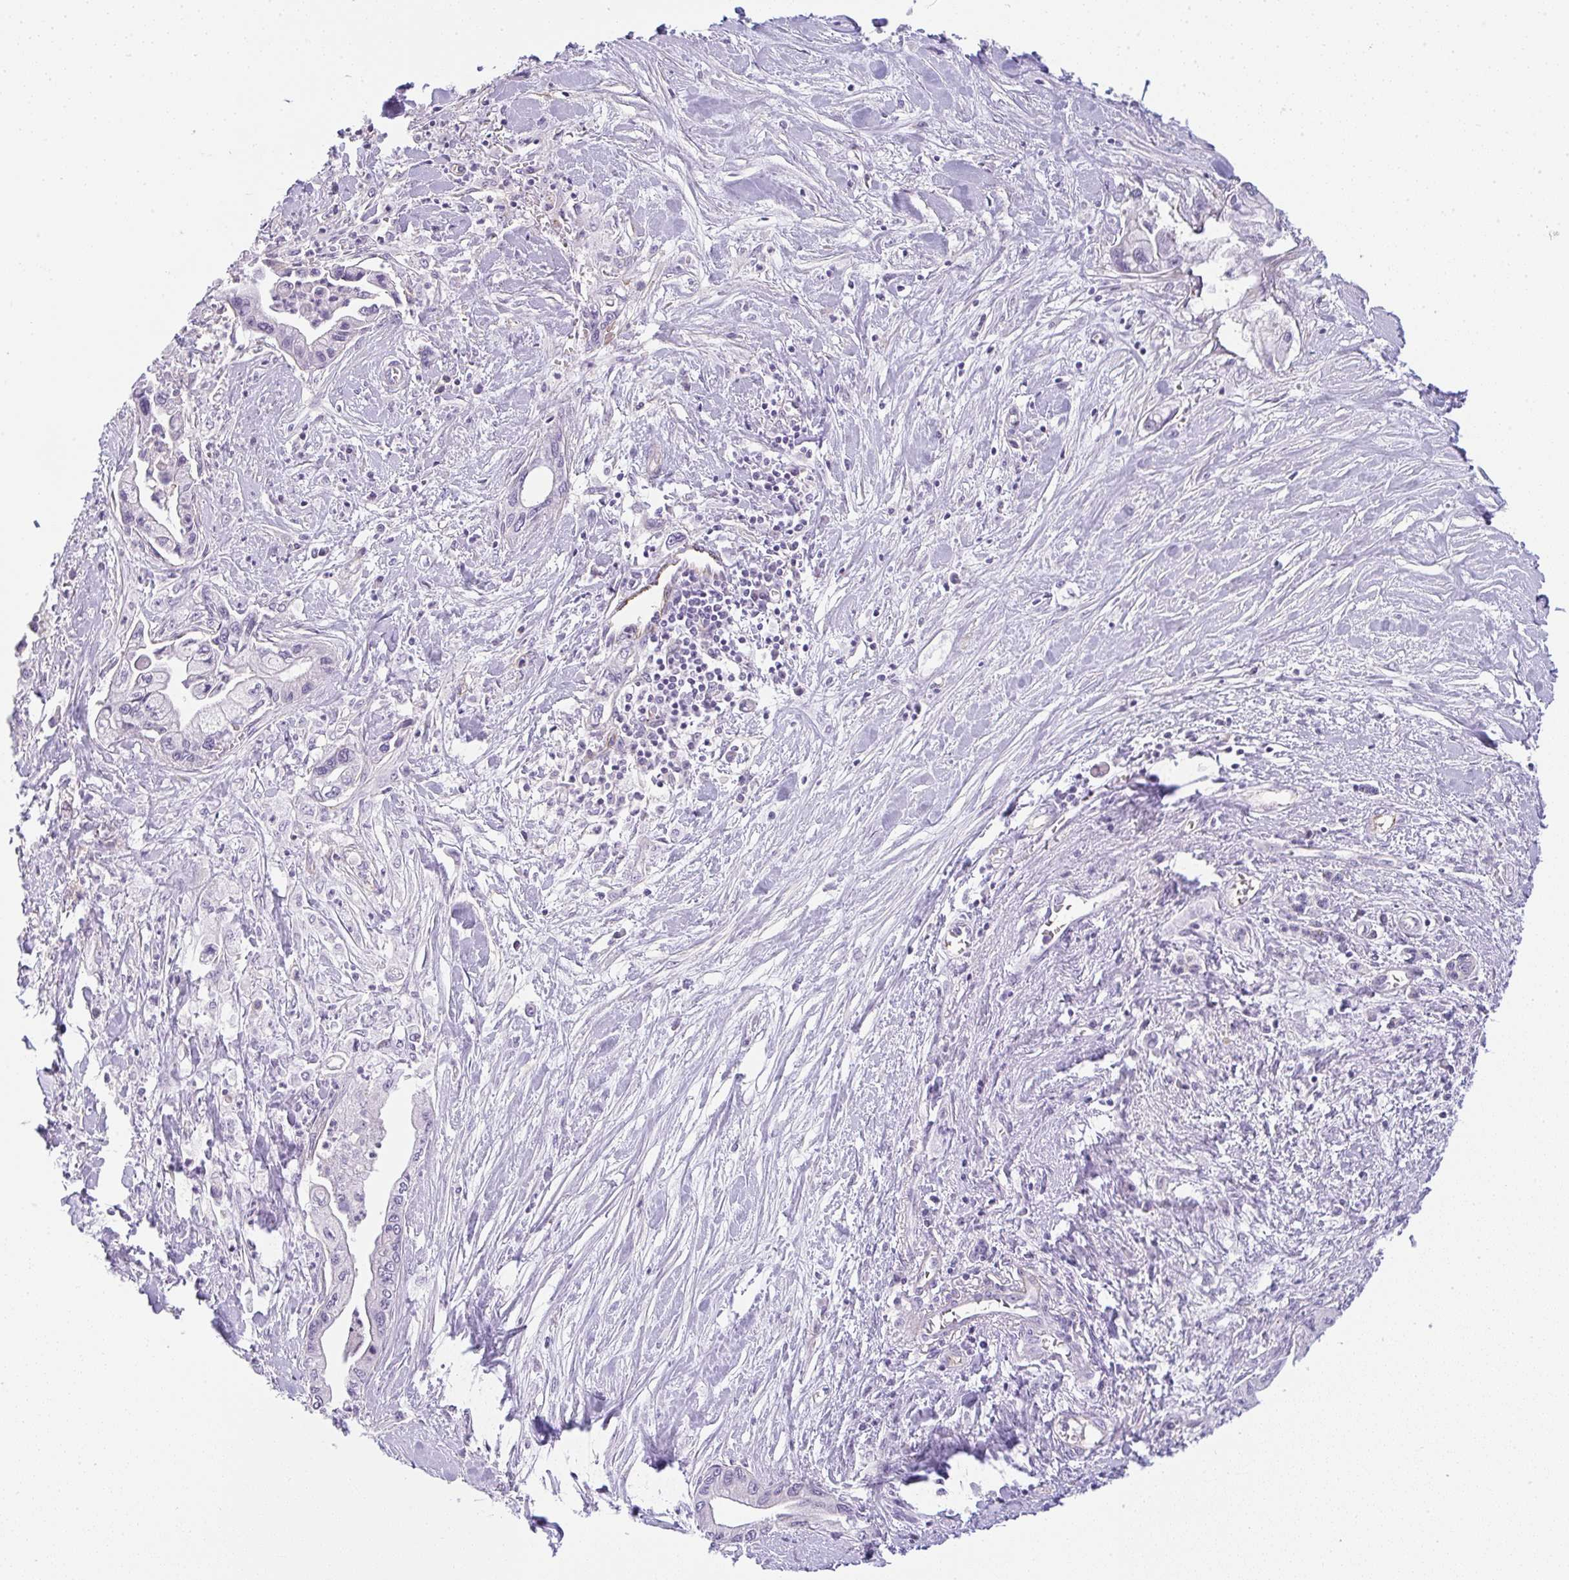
{"staining": {"intensity": "negative", "quantity": "none", "location": "none"}, "tissue": "pancreatic cancer", "cell_type": "Tumor cells", "image_type": "cancer", "snomed": [{"axis": "morphology", "description": "Adenocarcinoma, NOS"}, {"axis": "topography", "description": "Pancreas"}], "caption": "Immunohistochemistry (IHC) image of human pancreatic cancer (adenocarcinoma) stained for a protein (brown), which demonstrates no positivity in tumor cells.", "gene": "LPAR4", "patient": {"sex": "male", "age": 61}}